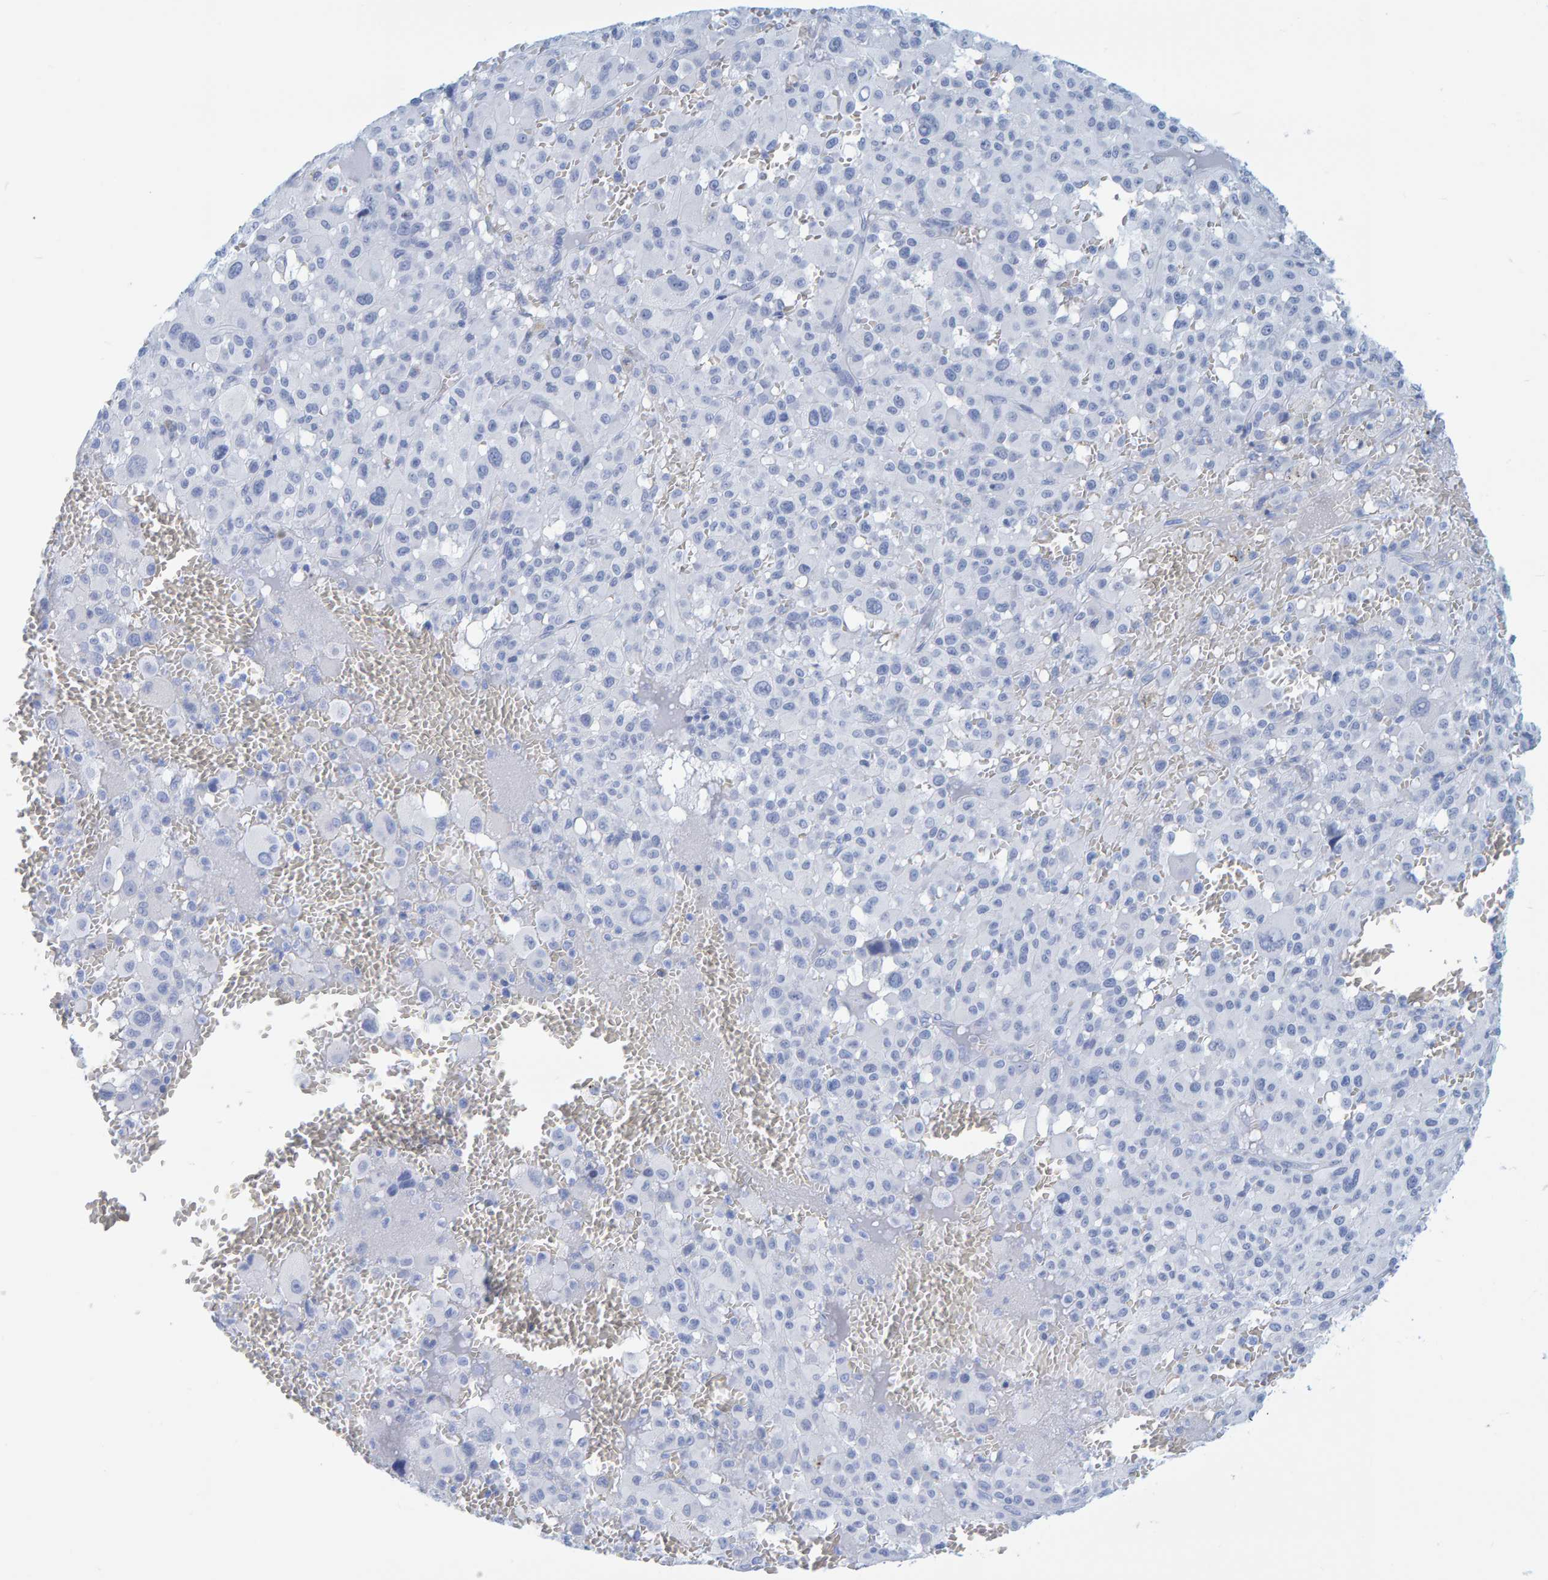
{"staining": {"intensity": "negative", "quantity": "none", "location": "none"}, "tissue": "melanoma", "cell_type": "Tumor cells", "image_type": "cancer", "snomed": [{"axis": "morphology", "description": "Malignant melanoma, Metastatic site"}, {"axis": "topography", "description": "Skin"}], "caption": "Protein analysis of melanoma displays no significant expression in tumor cells. (Stains: DAB (3,3'-diaminobenzidine) immunohistochemistry (IHC) with hematoxylin counter stain, Microscopy: brightfield microscopy at high magnification).", "gene": "SFTPC", "patient": {"sex": "female", "age": 74}}